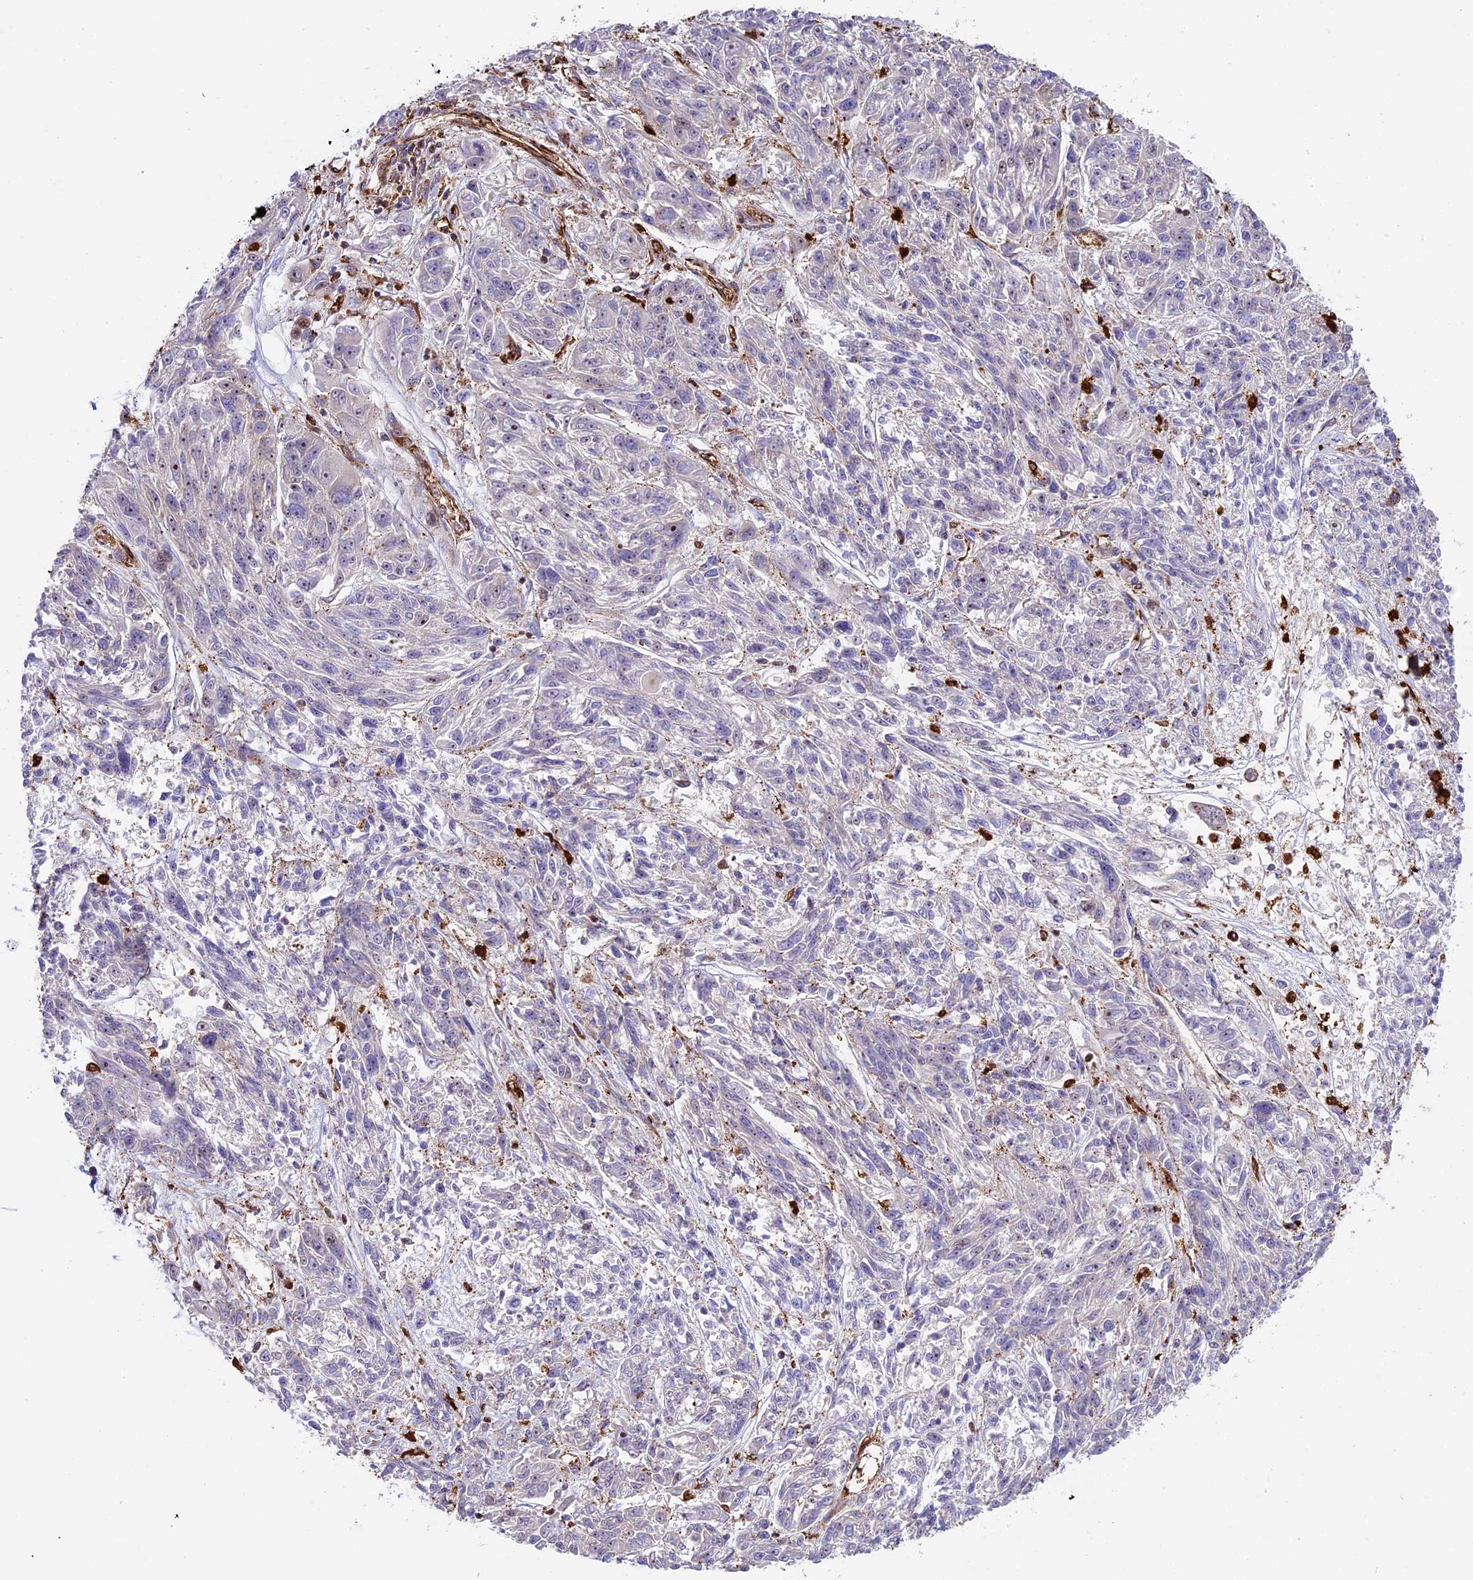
{"staining": {"intensity": "negative", "quantity": "none", "location": "none"}, "tissue": "melanoma", "cell_type": "Tumor cells", "image_type": "cancer", "snomed": [{"axis": "morphology", "description": "Malignant melanoma, NOS"}, {"axis": "topography", "description": "Skin"}], "caption": "This is an IHC photomicrograph of malignant melanoma. There is no staining in tumor cells.", "gene": "CD99L2", "patient": {"sex": "male", "age": 53}}